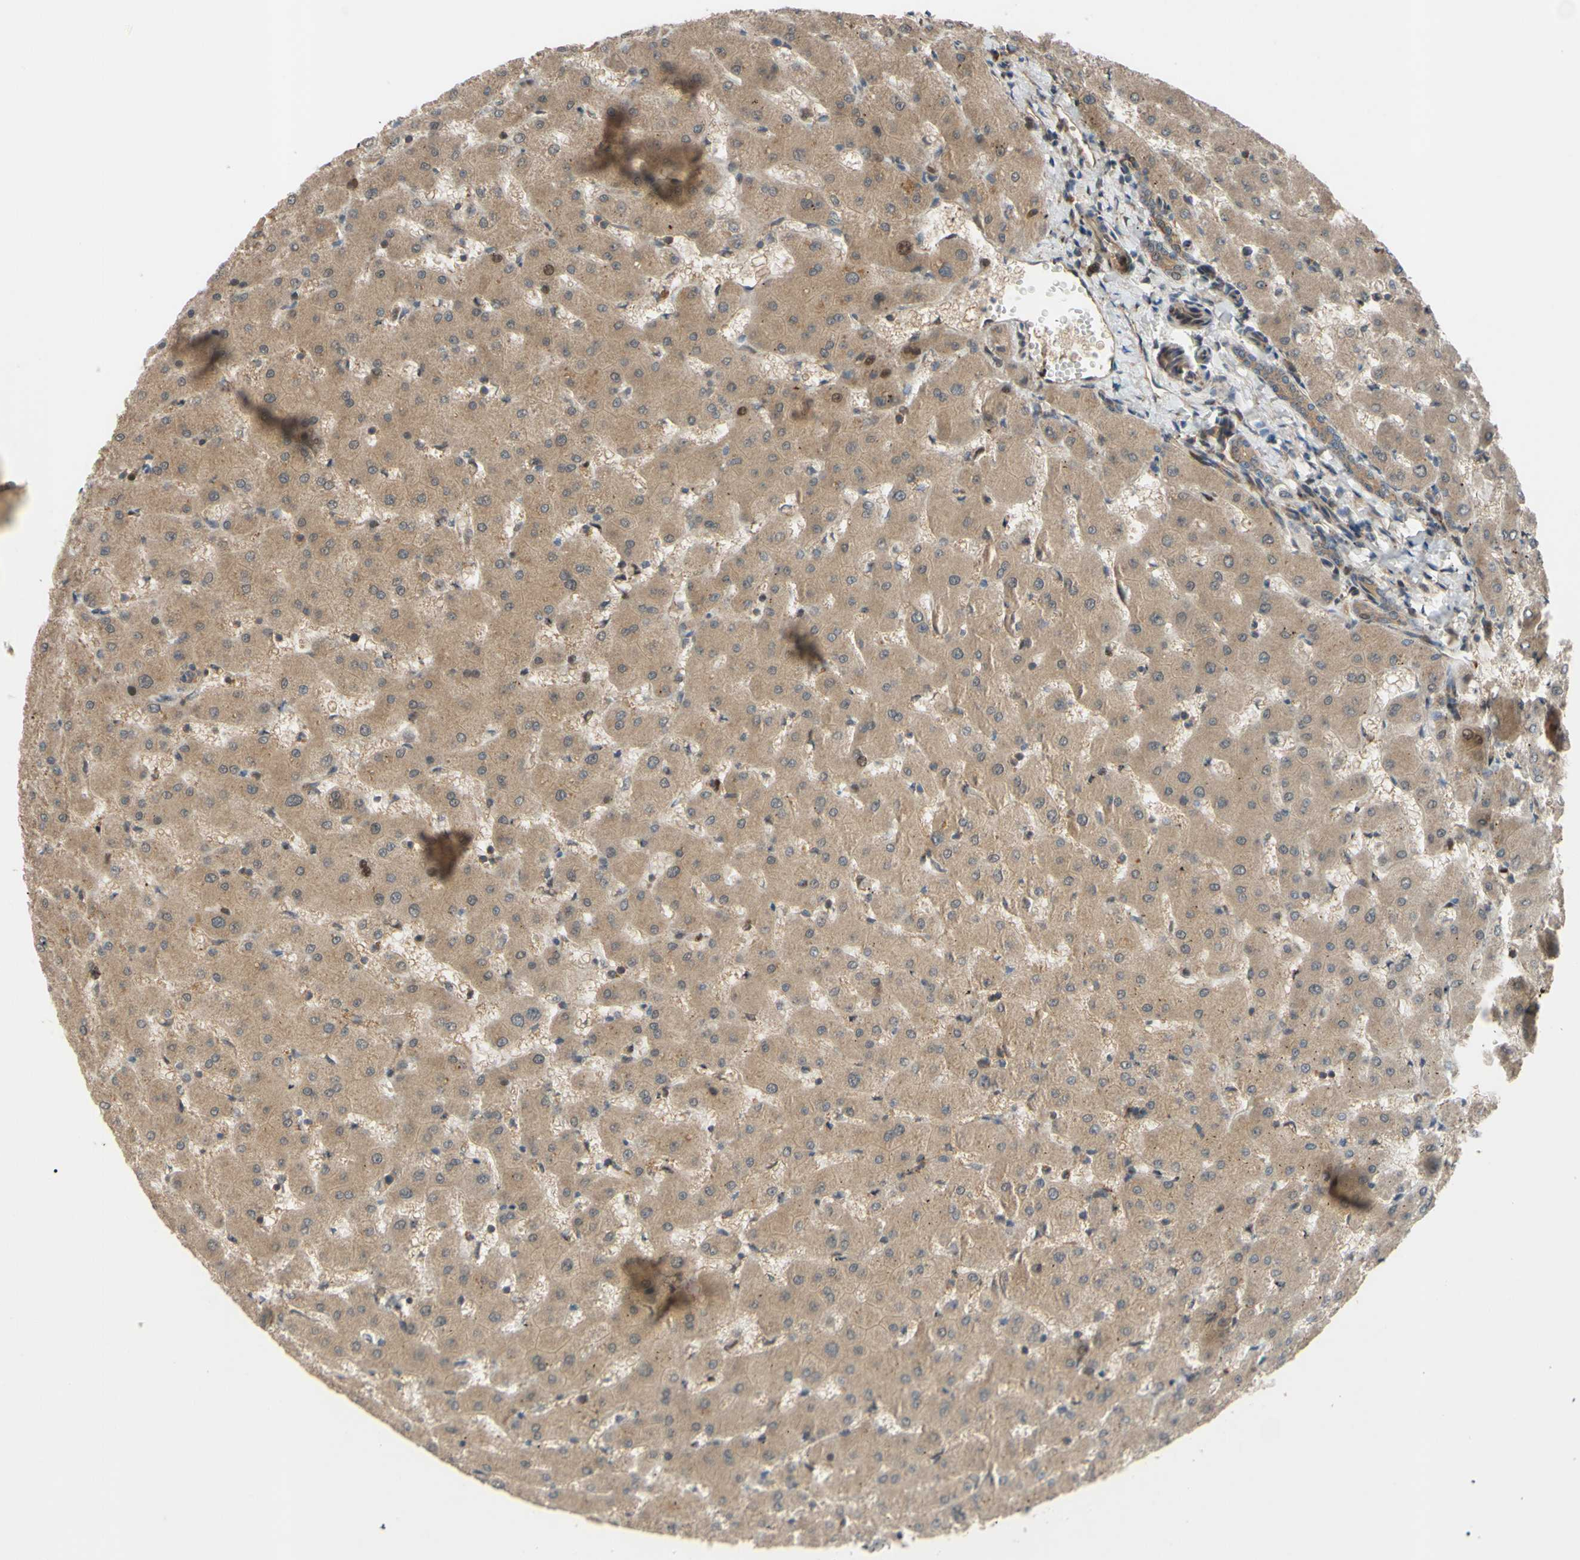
{"staining": {"intensity": "moderate", "quantity": ">75%", "location": "cytoplasmic/membranous"}, "tissue": "liver", "cell_type": "Cholangiocytes", "image_type": "normal", "snomed": [{"axis": "morphology", "description": "Normal tissue, NOS"}, {"axis": "topography", "description": "Liver"}], "caption": "Brown immunohistochemical staining in unremarkable liver shows moderate cytoplasmic/membranous positivity in about >75% of cholangiocytes.", "gene": "SHROOM4", "patient": {"sex": "female", "age": 63}}